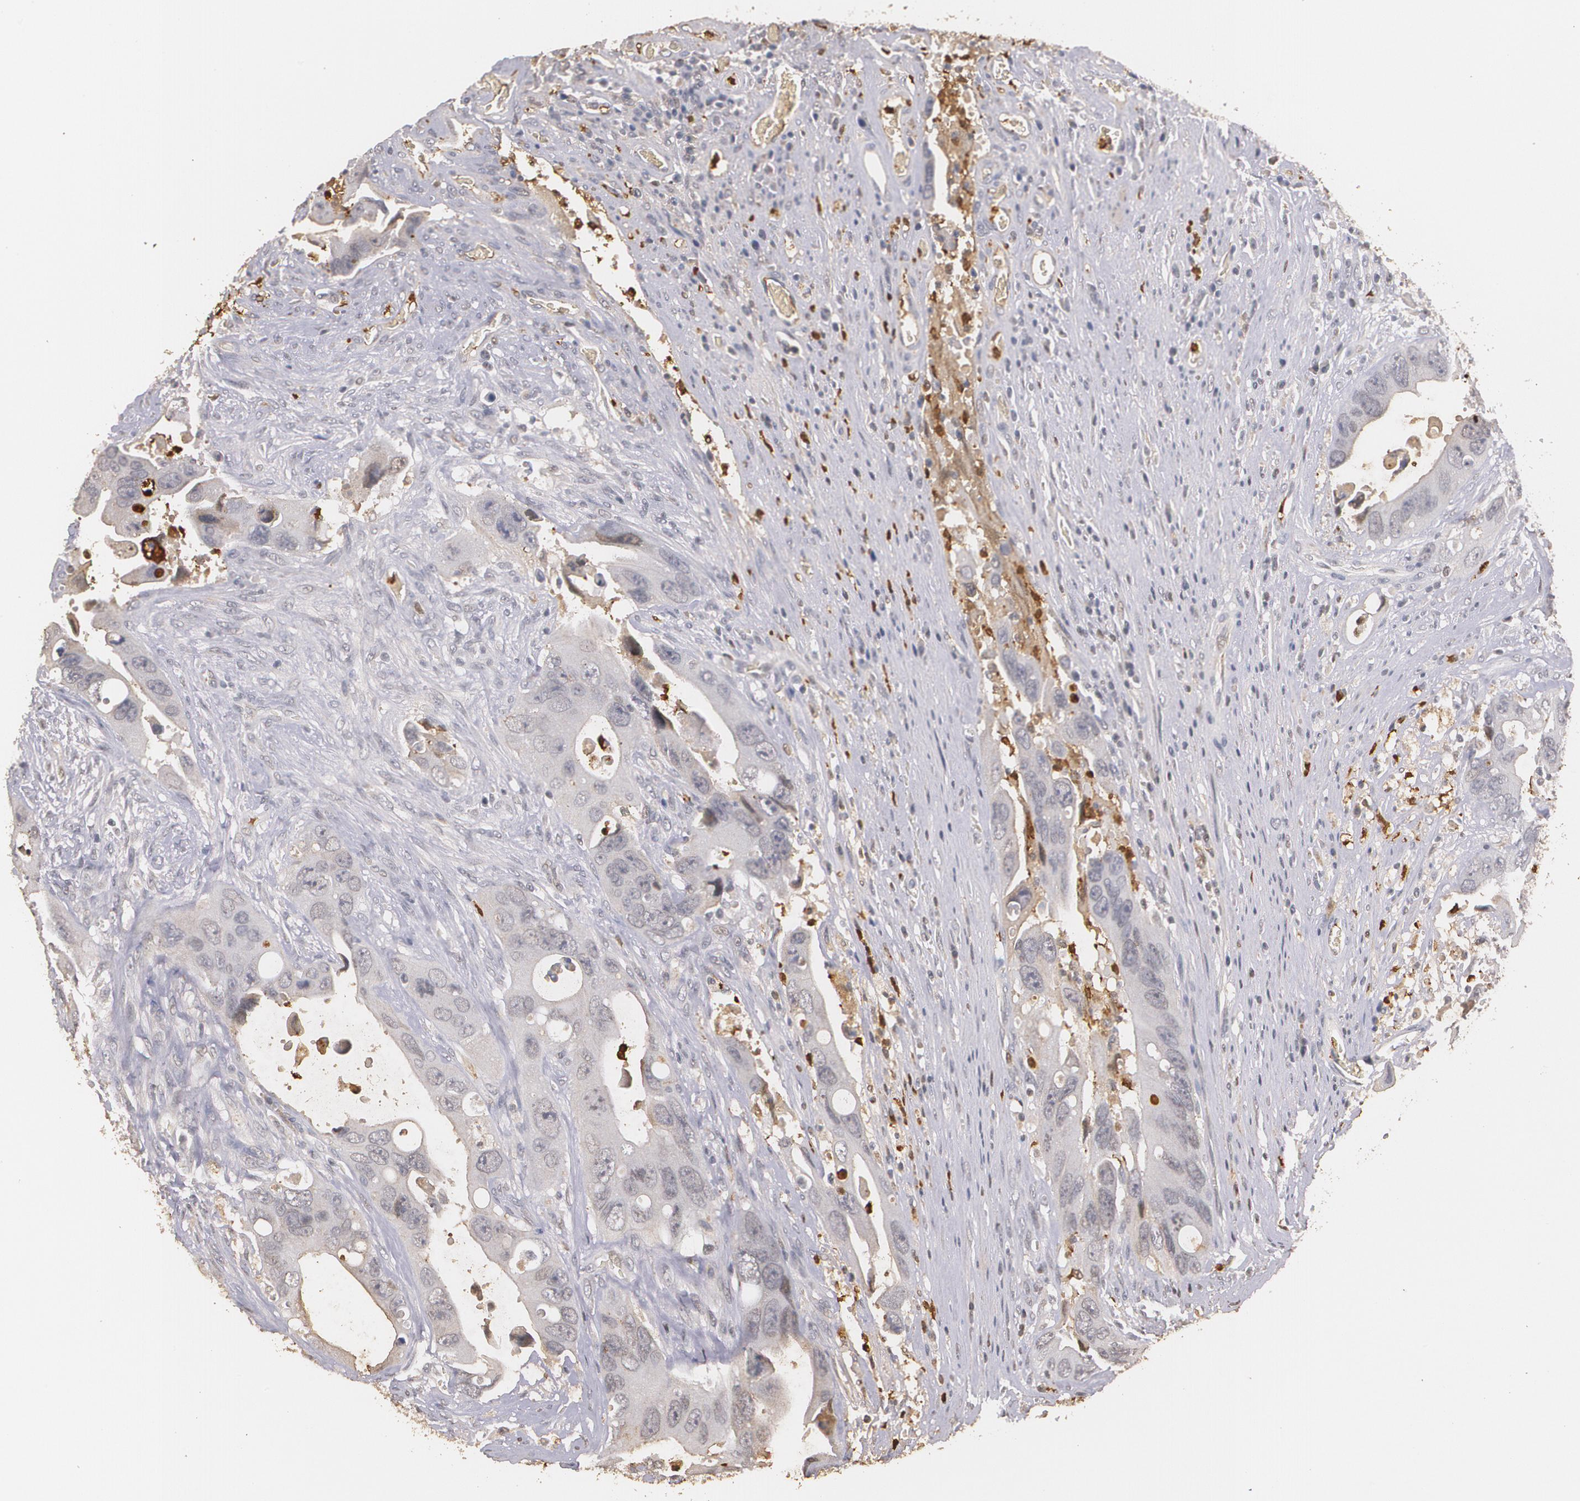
{"staining": {"intensity": "moderate", "quantity": "<25%", "location": "cytoplasmic/membranous"}, "tissue": "colorectal cancer", "cell_type": "Tumor cells", "image_type": "cancer", "snomed": [{"axis": "morphology", "description": "Adenocarcinoma, NOS"}, {"axis": "topography", "description": "Rectum"}], "caption": "Adenocarcinoma (colorectal) stained for a protein (brown) shows moderate cytoplasmic/membranous positive positivity in about <25% of tumor cells.", "gene": "PTS", "patient": {"sex": "male", "age": 70}}